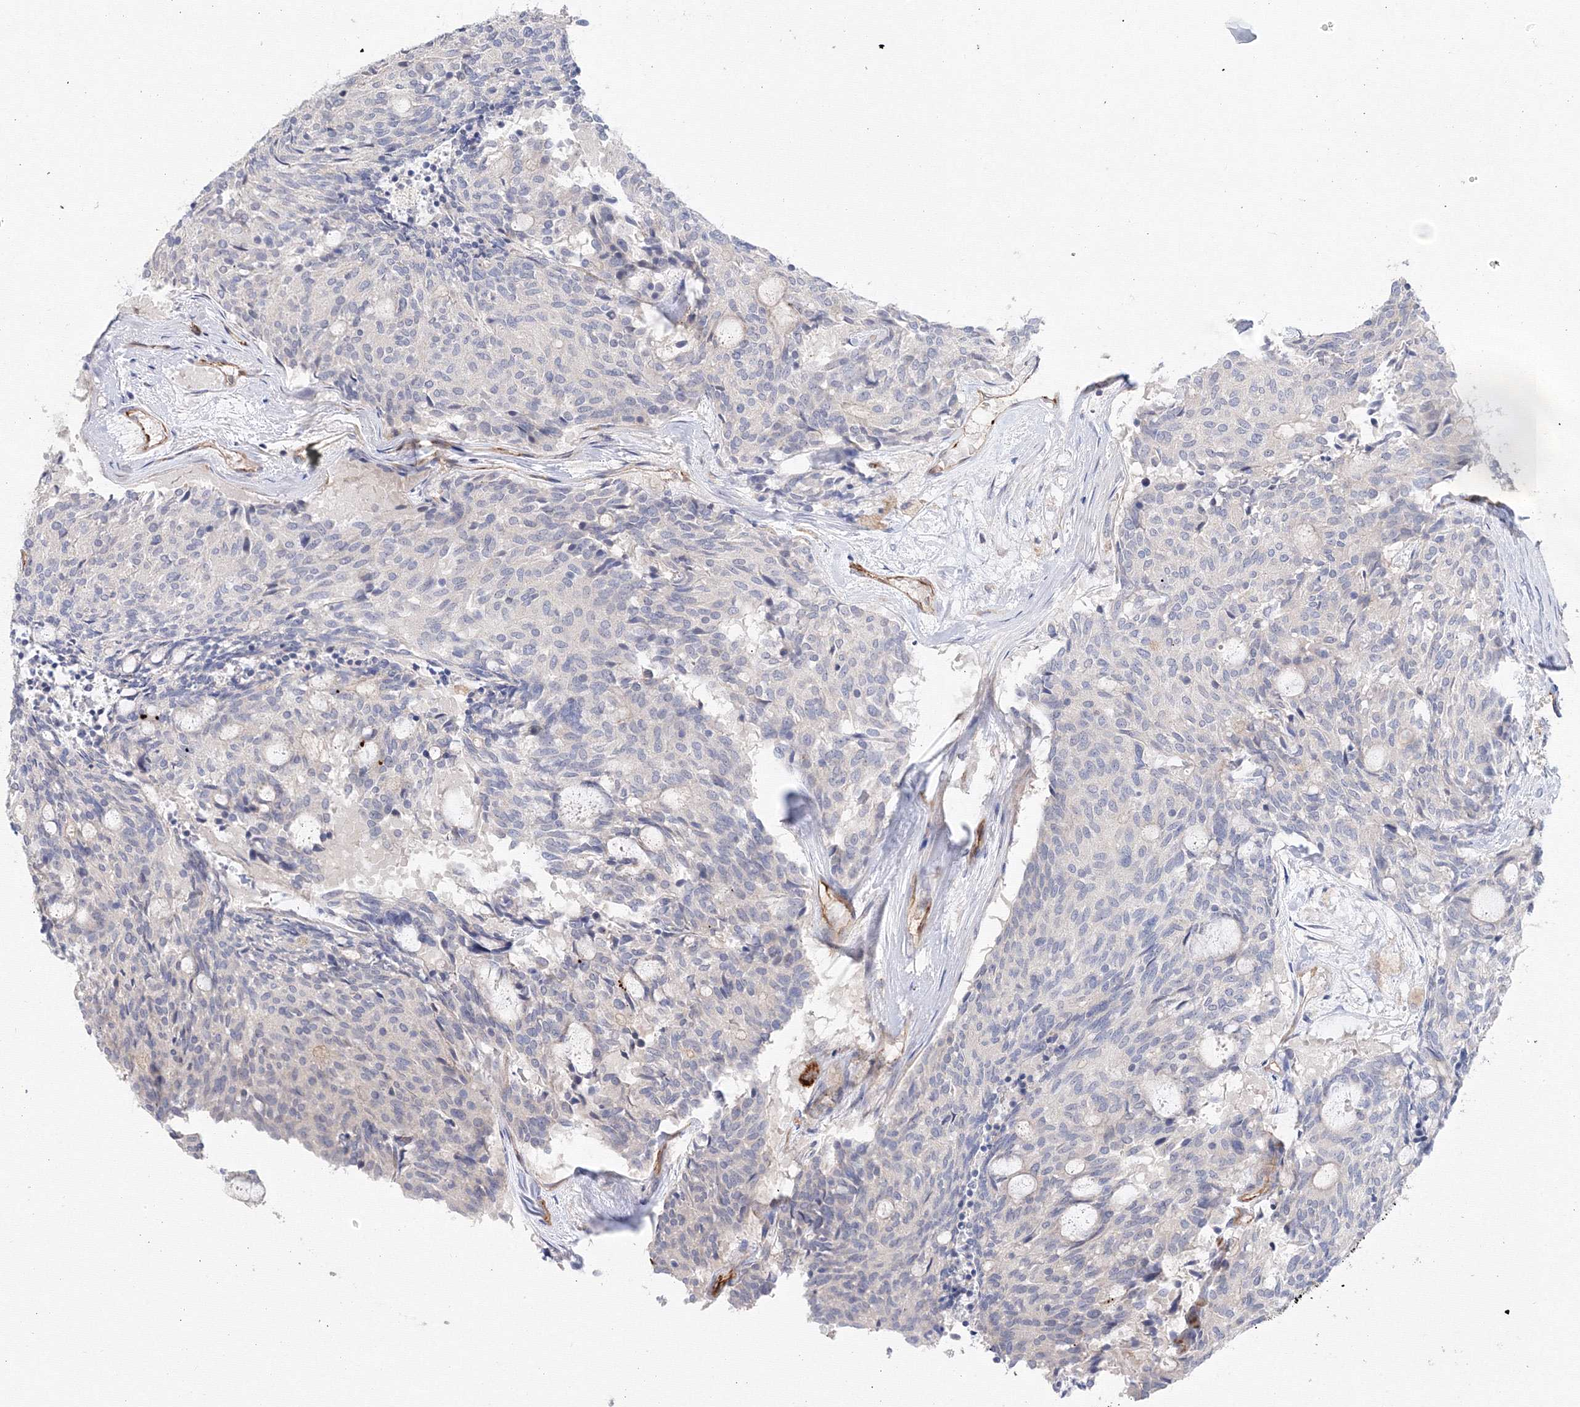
{"staining": {"intensity": "negative", "quantity": "none", "location": "none"}, "tissue": "carcinoid", "cell_type": "Tumor cells", "image_type": "cancer", "snomed": [{"axis": "morphology", "description": "Carcinoid, malignant, NOS"}, {"axis": "topography", "description": "Pancreas"}], "caption": "The photomicrograph demonstrates no significant expression in tumor cells of carcinoid (malignant). (IHC, brightfield microscopy, high magnification).", "gene": "DIS3L2", "patient": {"sex": "female", "age": 54}}